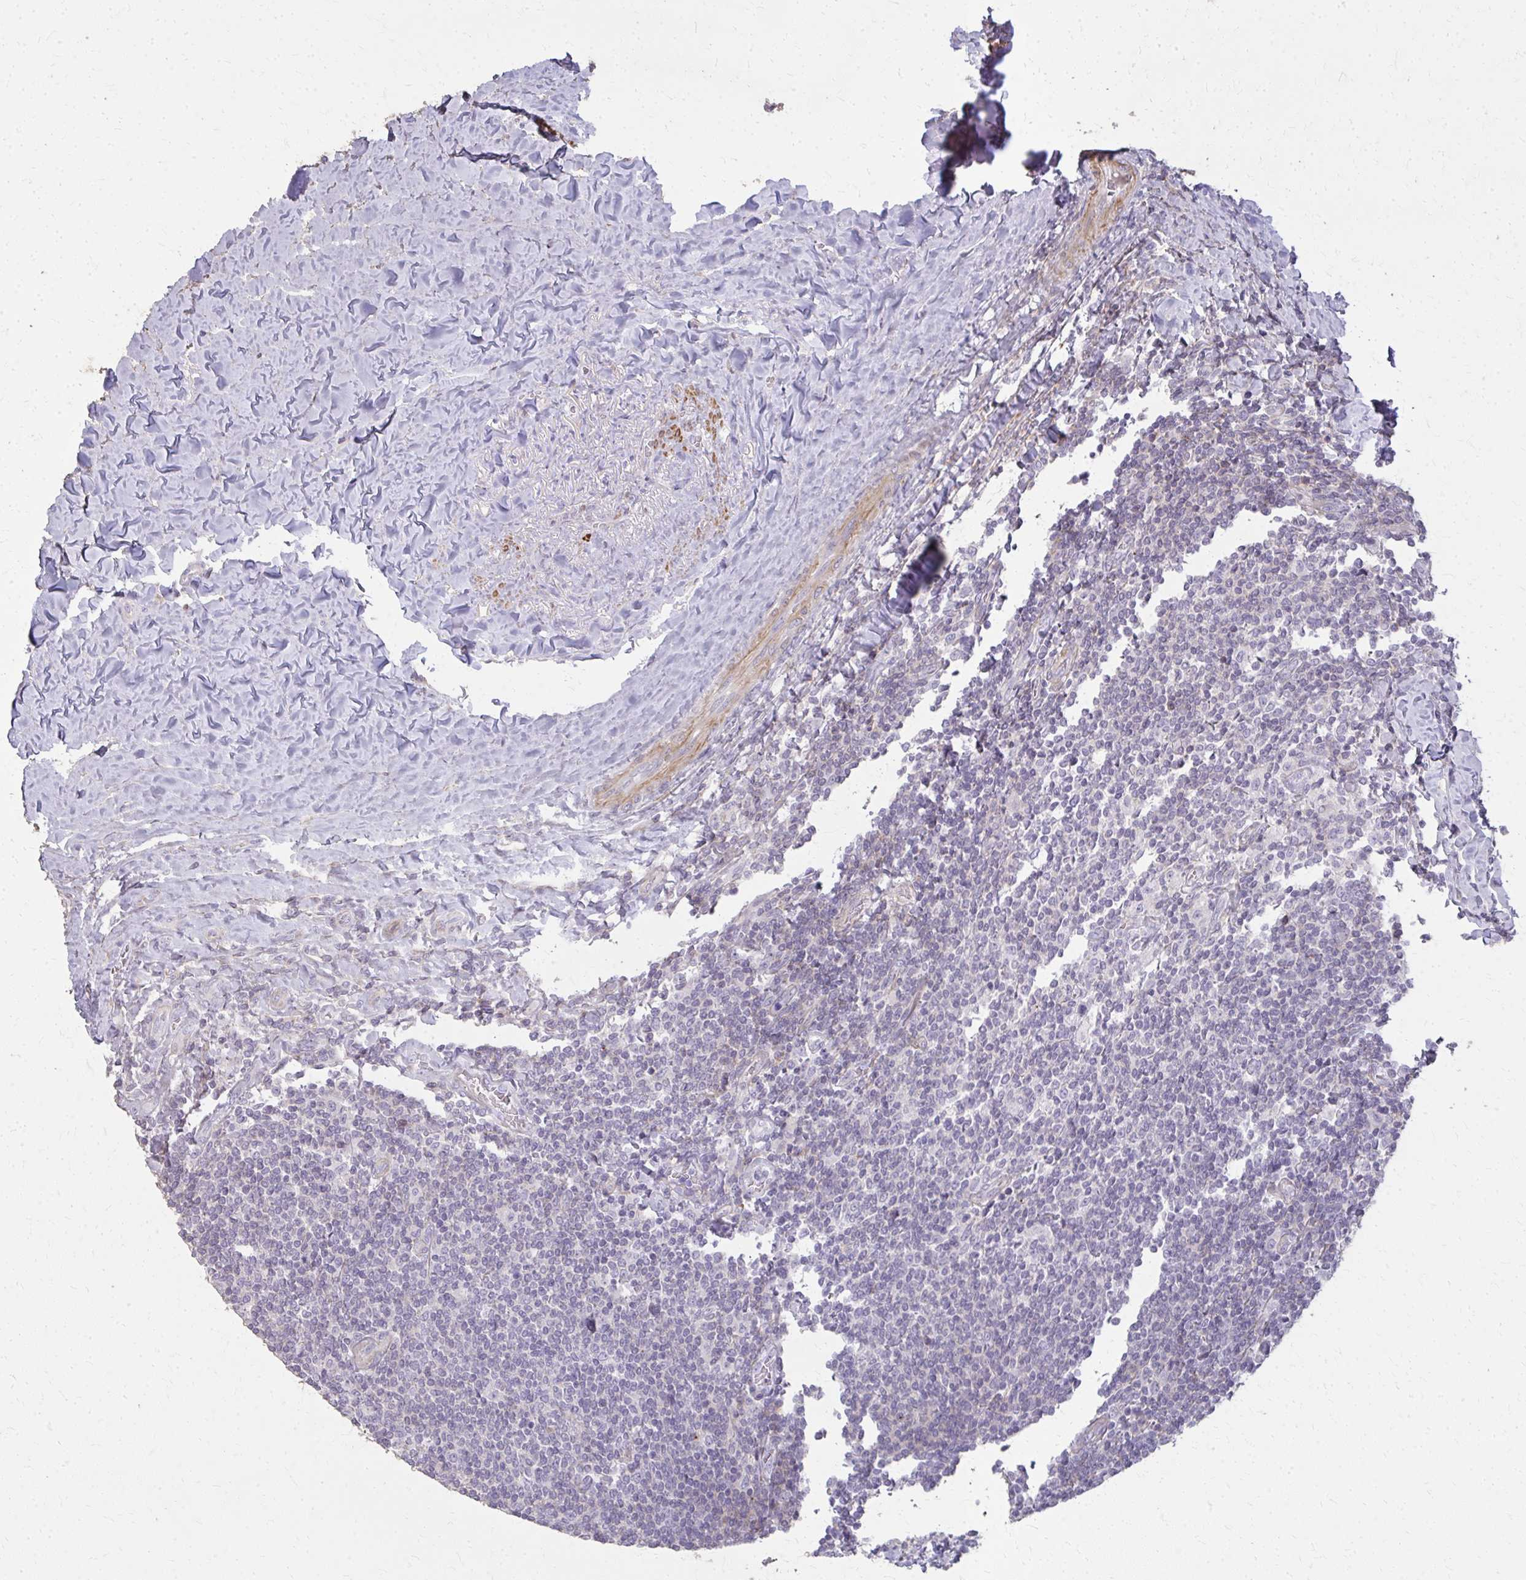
{"staining": {"intensity": "negative", "quantity": "none", "location": "none"}, "tissue": "lymphoma", "cell_type": "Tumor cells", "image_type": "cancer", "snomed": [{"axis": "morphology", "description": "Malignant lymphoma, non-Hodgkin's type, Low grade"}, {"axis": "topography", "description": "Lymph node"}], "caption": "This is an IHC photomicrograph of malignant lymphoma, non-Hodgkin's type (low-grade). There is no staining in tumor cells.", "gene": "TENM4", "patient": {"sex": "male", "age": 52}}